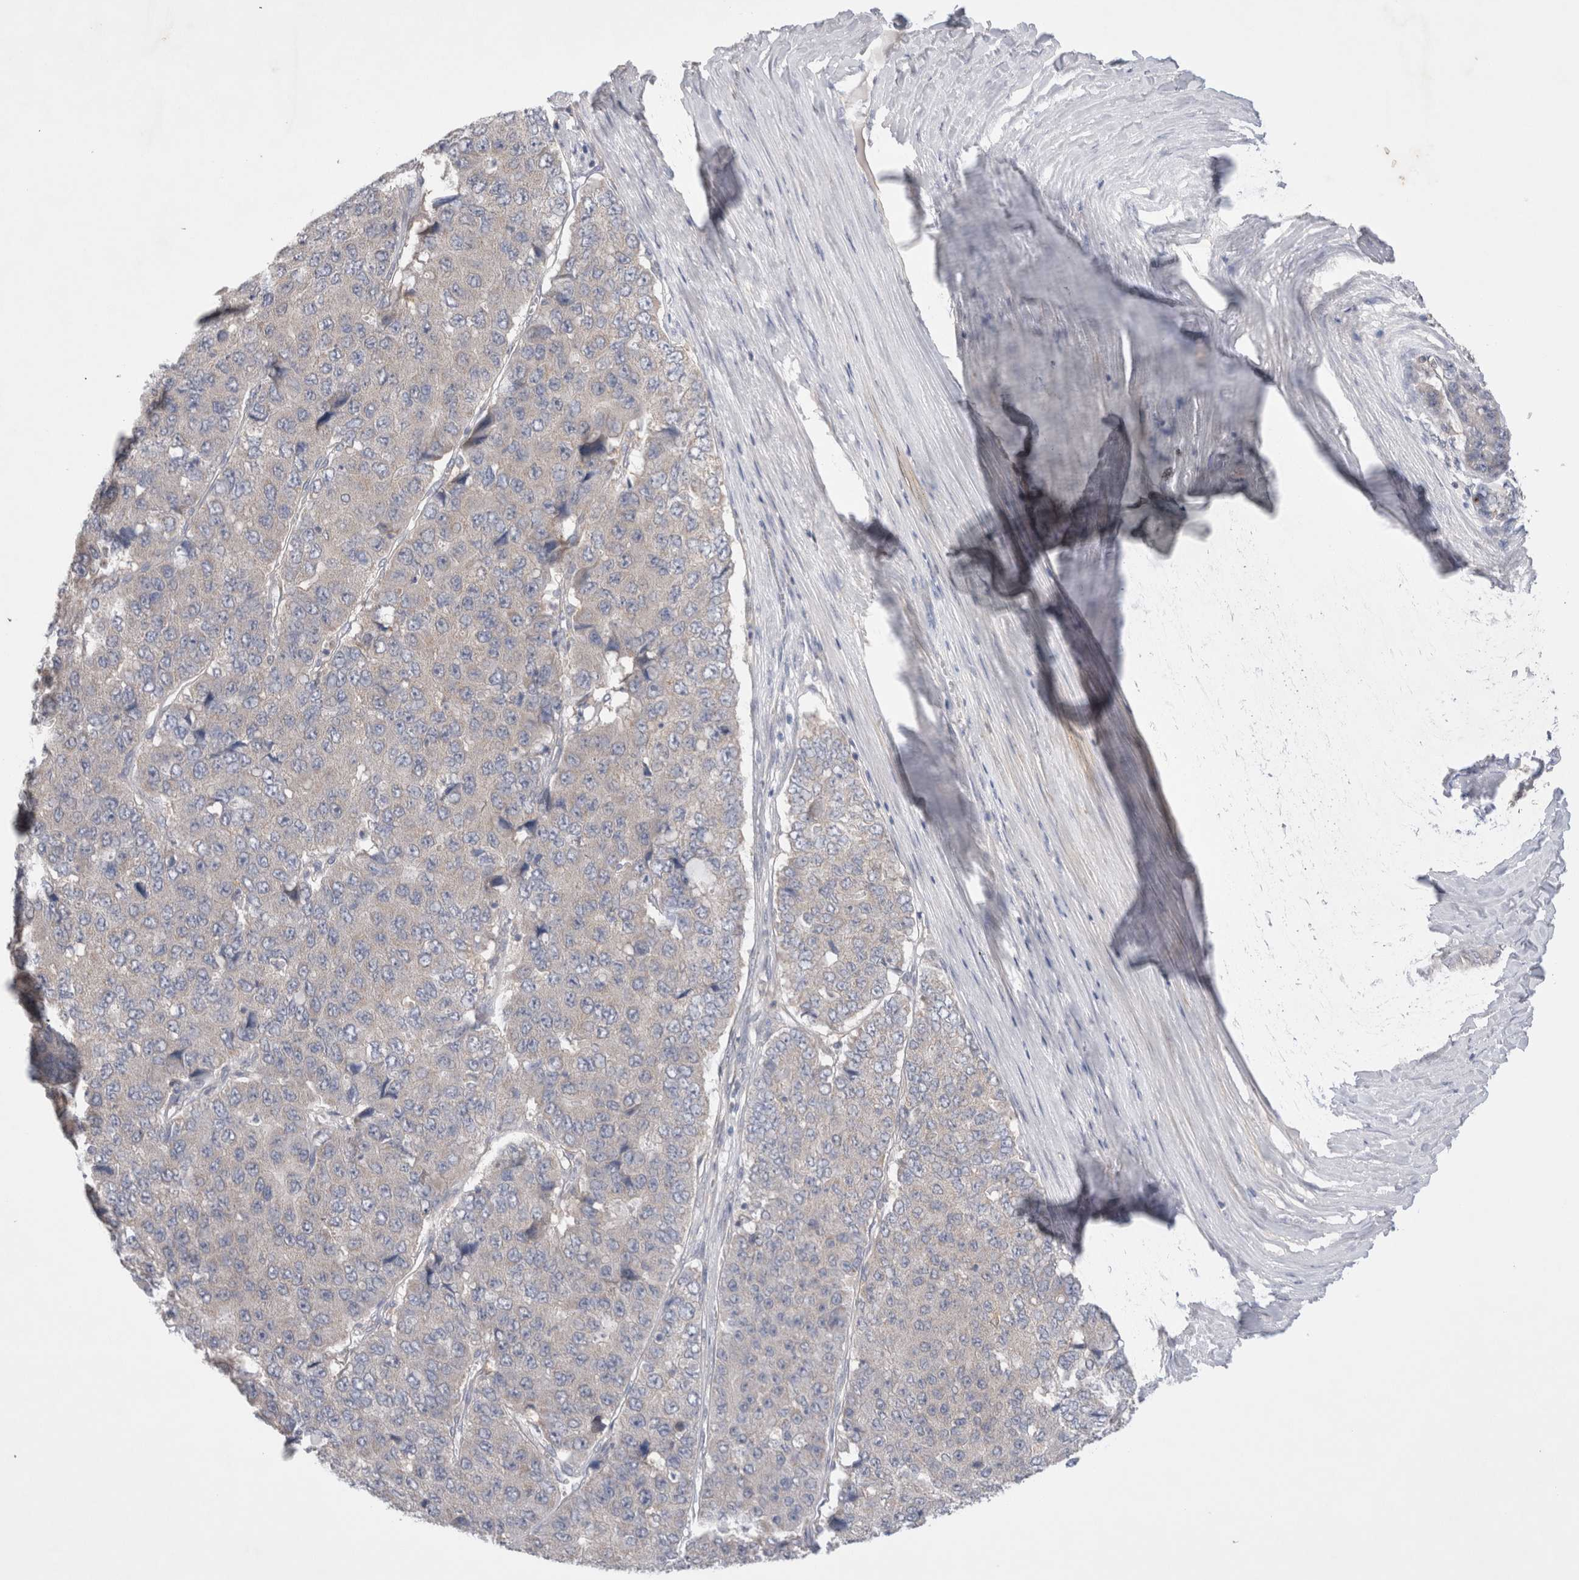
{"staining": {"intensity": "negative", "quantity": "none", "location": "none"}, "tissue": "pancreatic cancer", "cell_type": "Tumor cells", "image_type": "cancer", "snomed": [{"axis": "morphology", "description": "Adenocarcinoma, NOS"}, {"axis": "topography", "description": "Pancreas"}], "caption": "IHC image of human adenocarcinoma (pancreatic) stained for a protein (brown), which shows no staining in tumor cells.", "gene": "IFT74", "patient": {"sex": "male", "age": 50}}